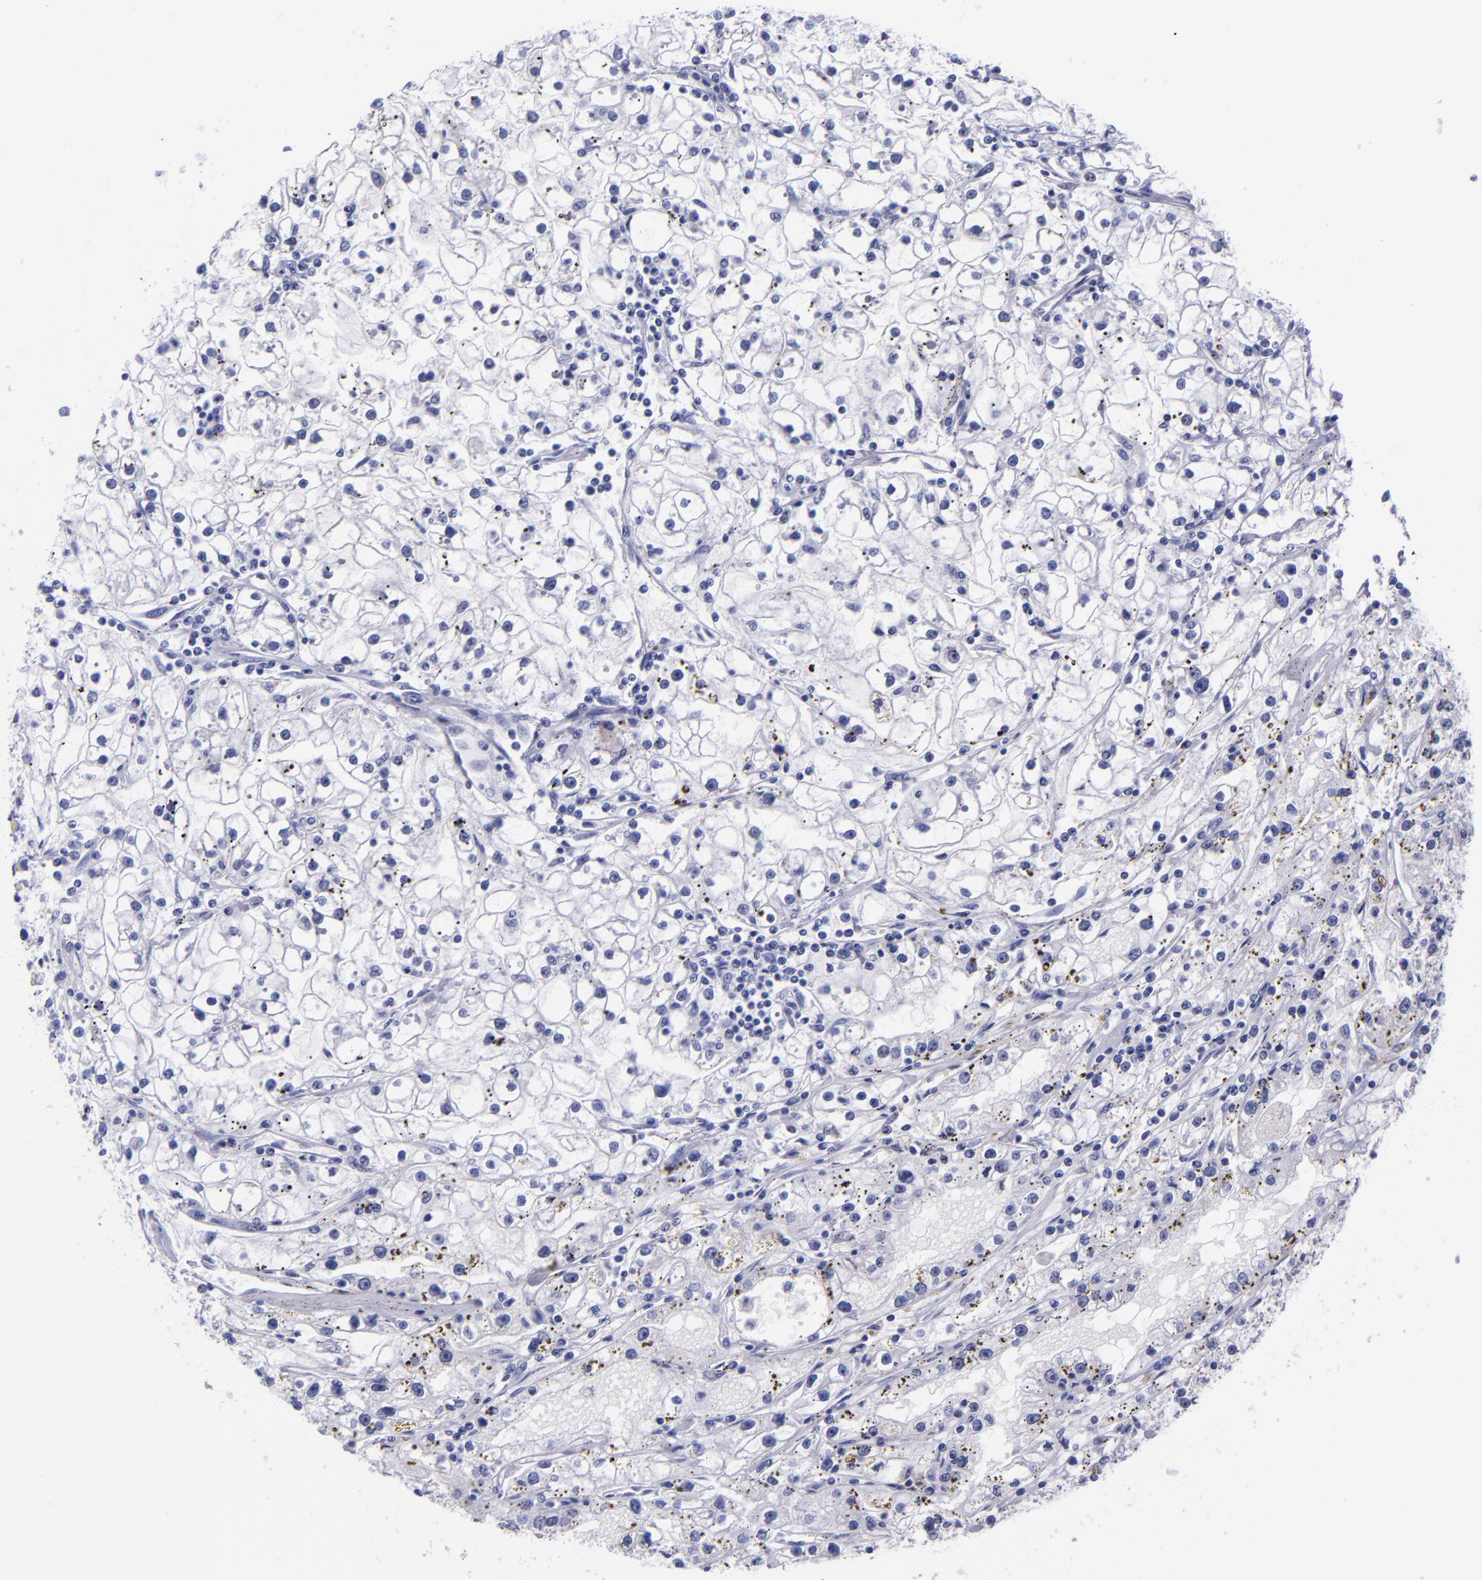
{"staining": {"intensity": "negative", "quantity": "none", "location": "none"}, "tissue": "renal cancer", "cell_type": "Tumor cells", "image_type": "cancer", "snomed": [{"axis": "morphology", "description": "Adenocarcinoma, NOS"}, {"axis": "topography", "description": "Kidney"}], "caption": "This is an immunohistochemistry (IHC) image of human renal cancer. There is no staining in tumor cells.", "gene": "SV2A", "patient": {"sex": "male", "age": 56}}